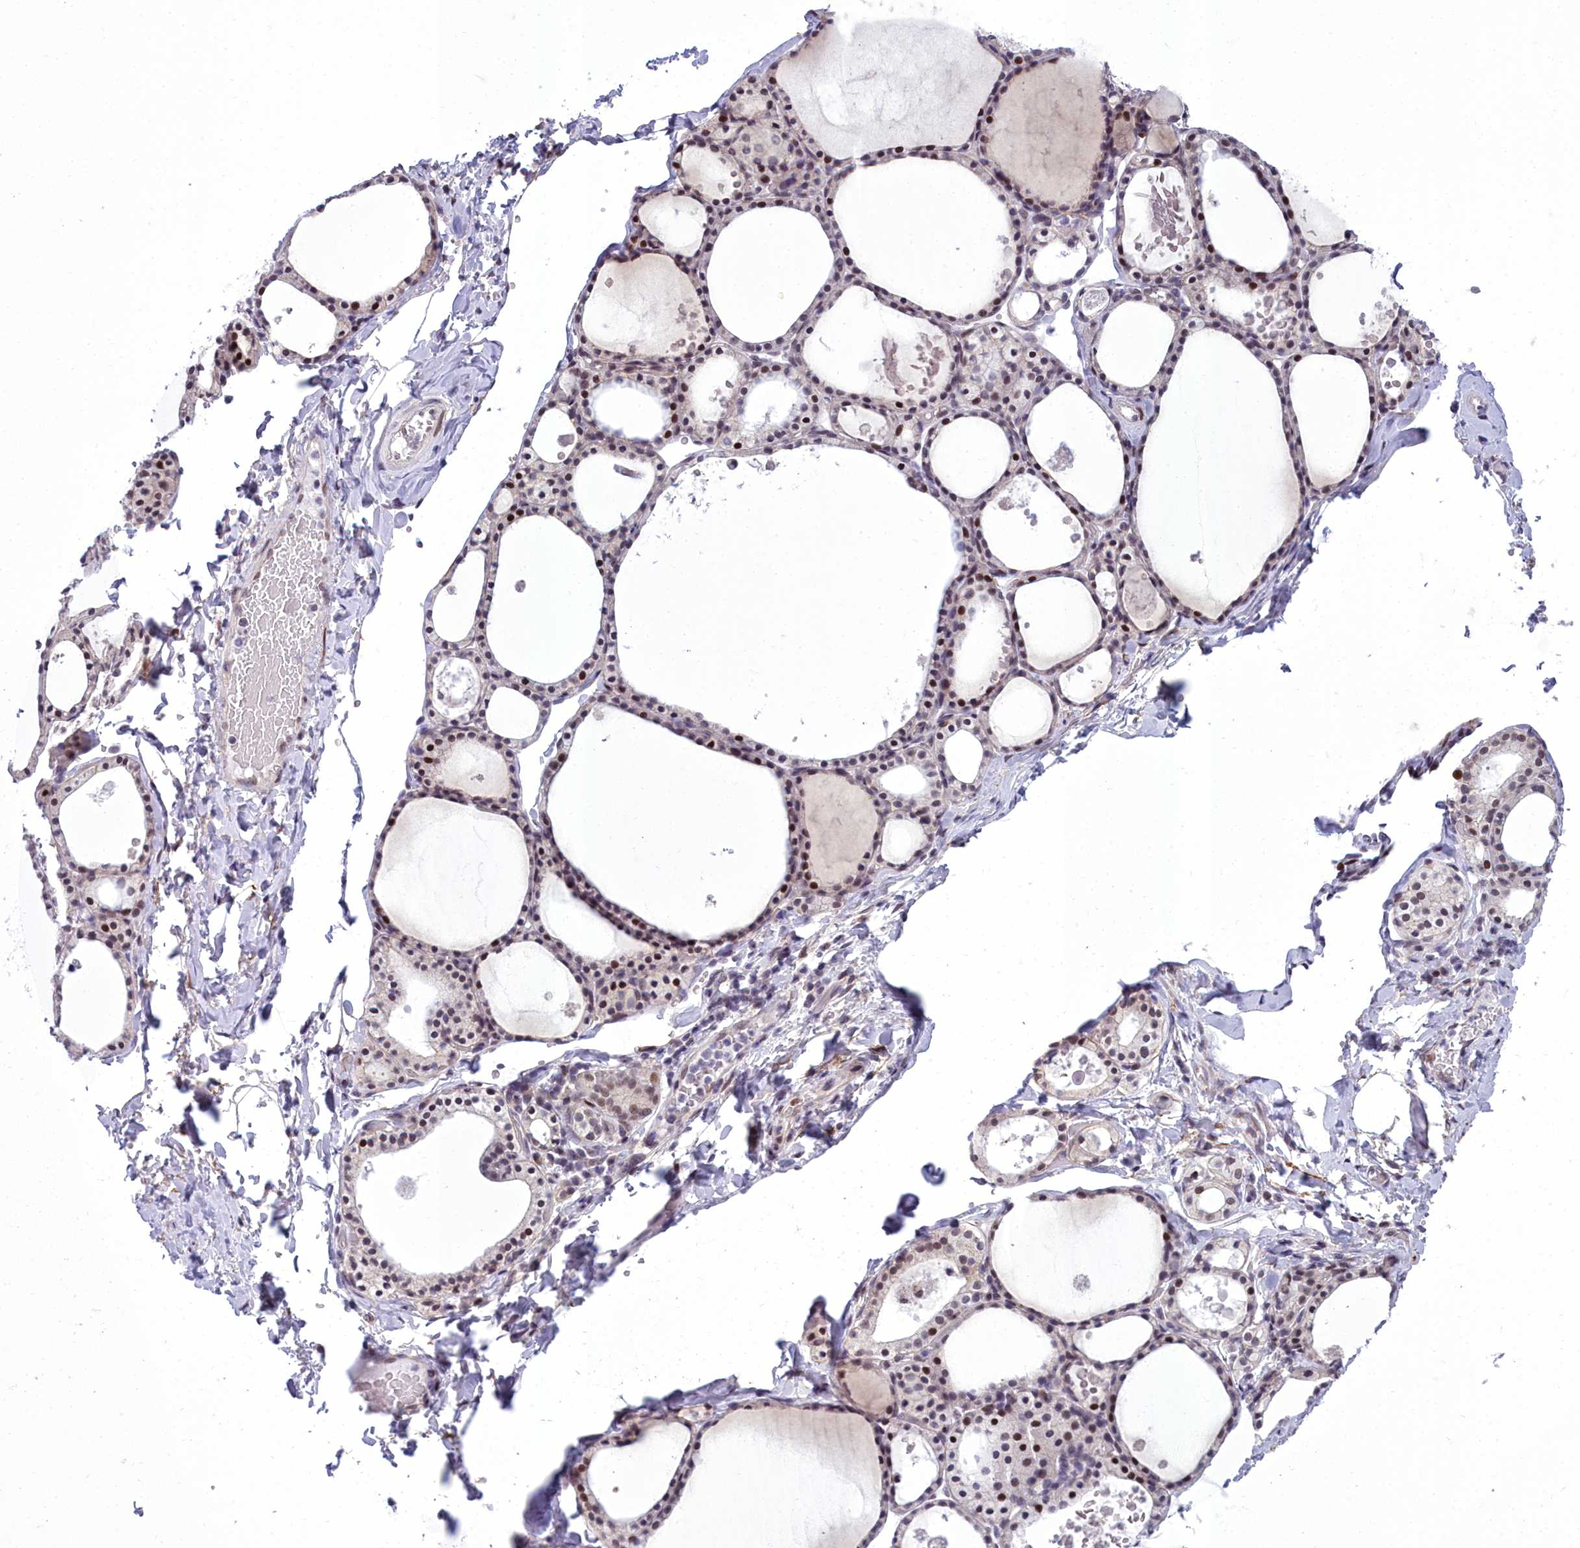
{"staining": {"intensity": "moderate", "quantity": "25%-75%", "location": "nuclear"}, "tissue": "thyroid gland", "cell_type": "Glandular cells", "image_type": "normal", "snomed": [{"axis": "morphology", "description": "Normal tissue, NOS"}, {"axis": "topography", "description": "Thyroid gland"}], "caption": "Brown immunohistochemical staining in normal human thyroid gland demonstrates moderate nuclear staining in approximately 25%-75% of glandular cells. The staining was performed using DAB, with brown indicating positive protein expression. Nuclei are stained blue with hematoxylin.", "gene": "CEACAM19", "patient": {"sex": "male", "age": 56}}